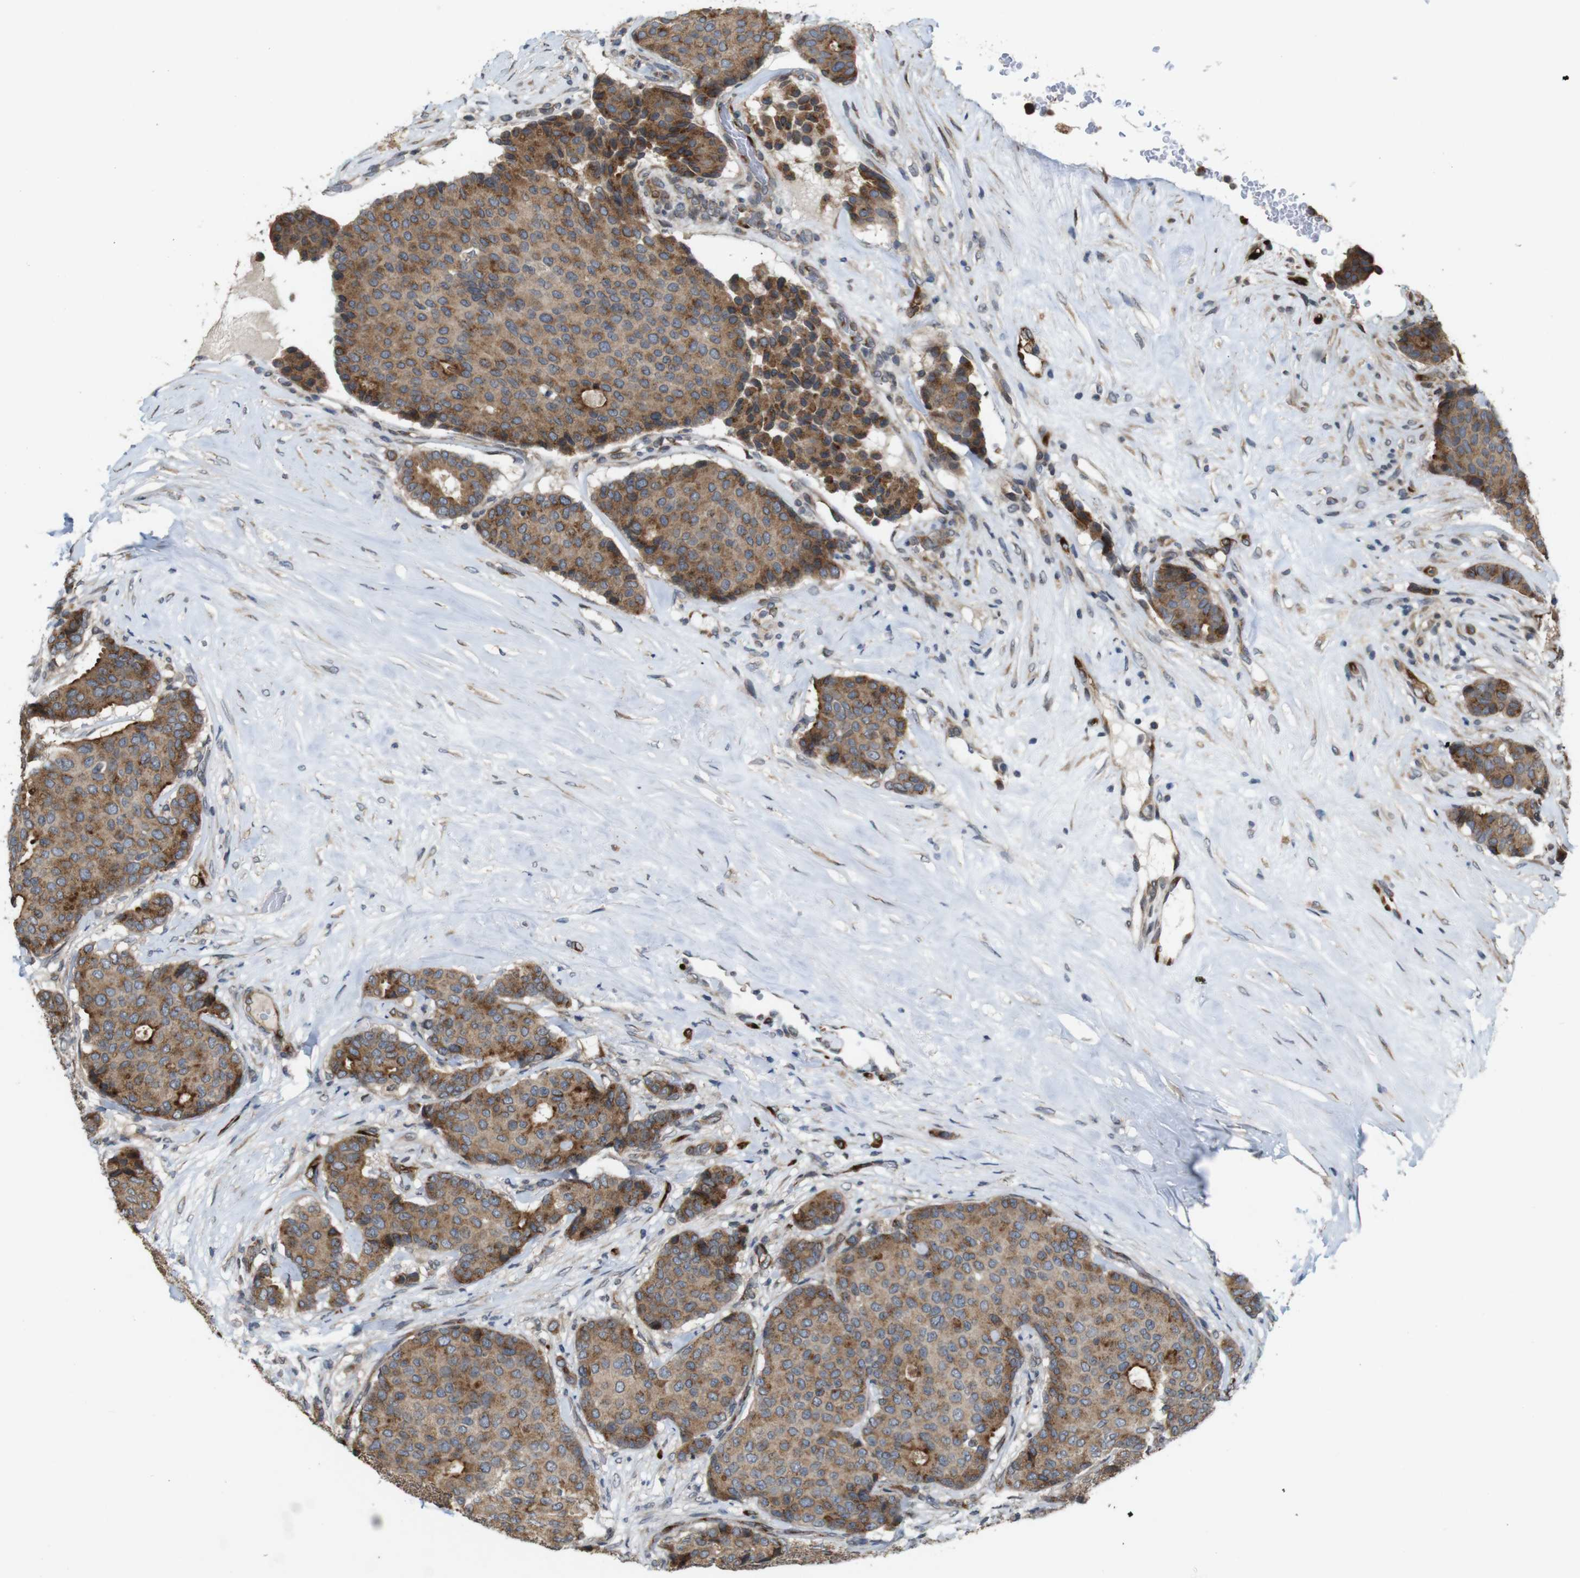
{"staining": {"intensity": "moderate", "quantity": ">75%", "location": "cytoplasmic/membranous"}, "tissue": "breast cancer", "cell_type": "Tumor cells", "image_type": "cancer", "snomed": [{"axis": "morphology", "description": "Duct carcinoma"}, {"axis": "topography", "description": "Breast"}], "caption": "Breast invasive ductal carcinoma was stained to show a protein in brown. There is medium levels of moderate cytoplasmic/membranous staining in about >75% of tumor cells.", "gene": "EFCAB14", "patient": {"sex": "female", "age": 75}}